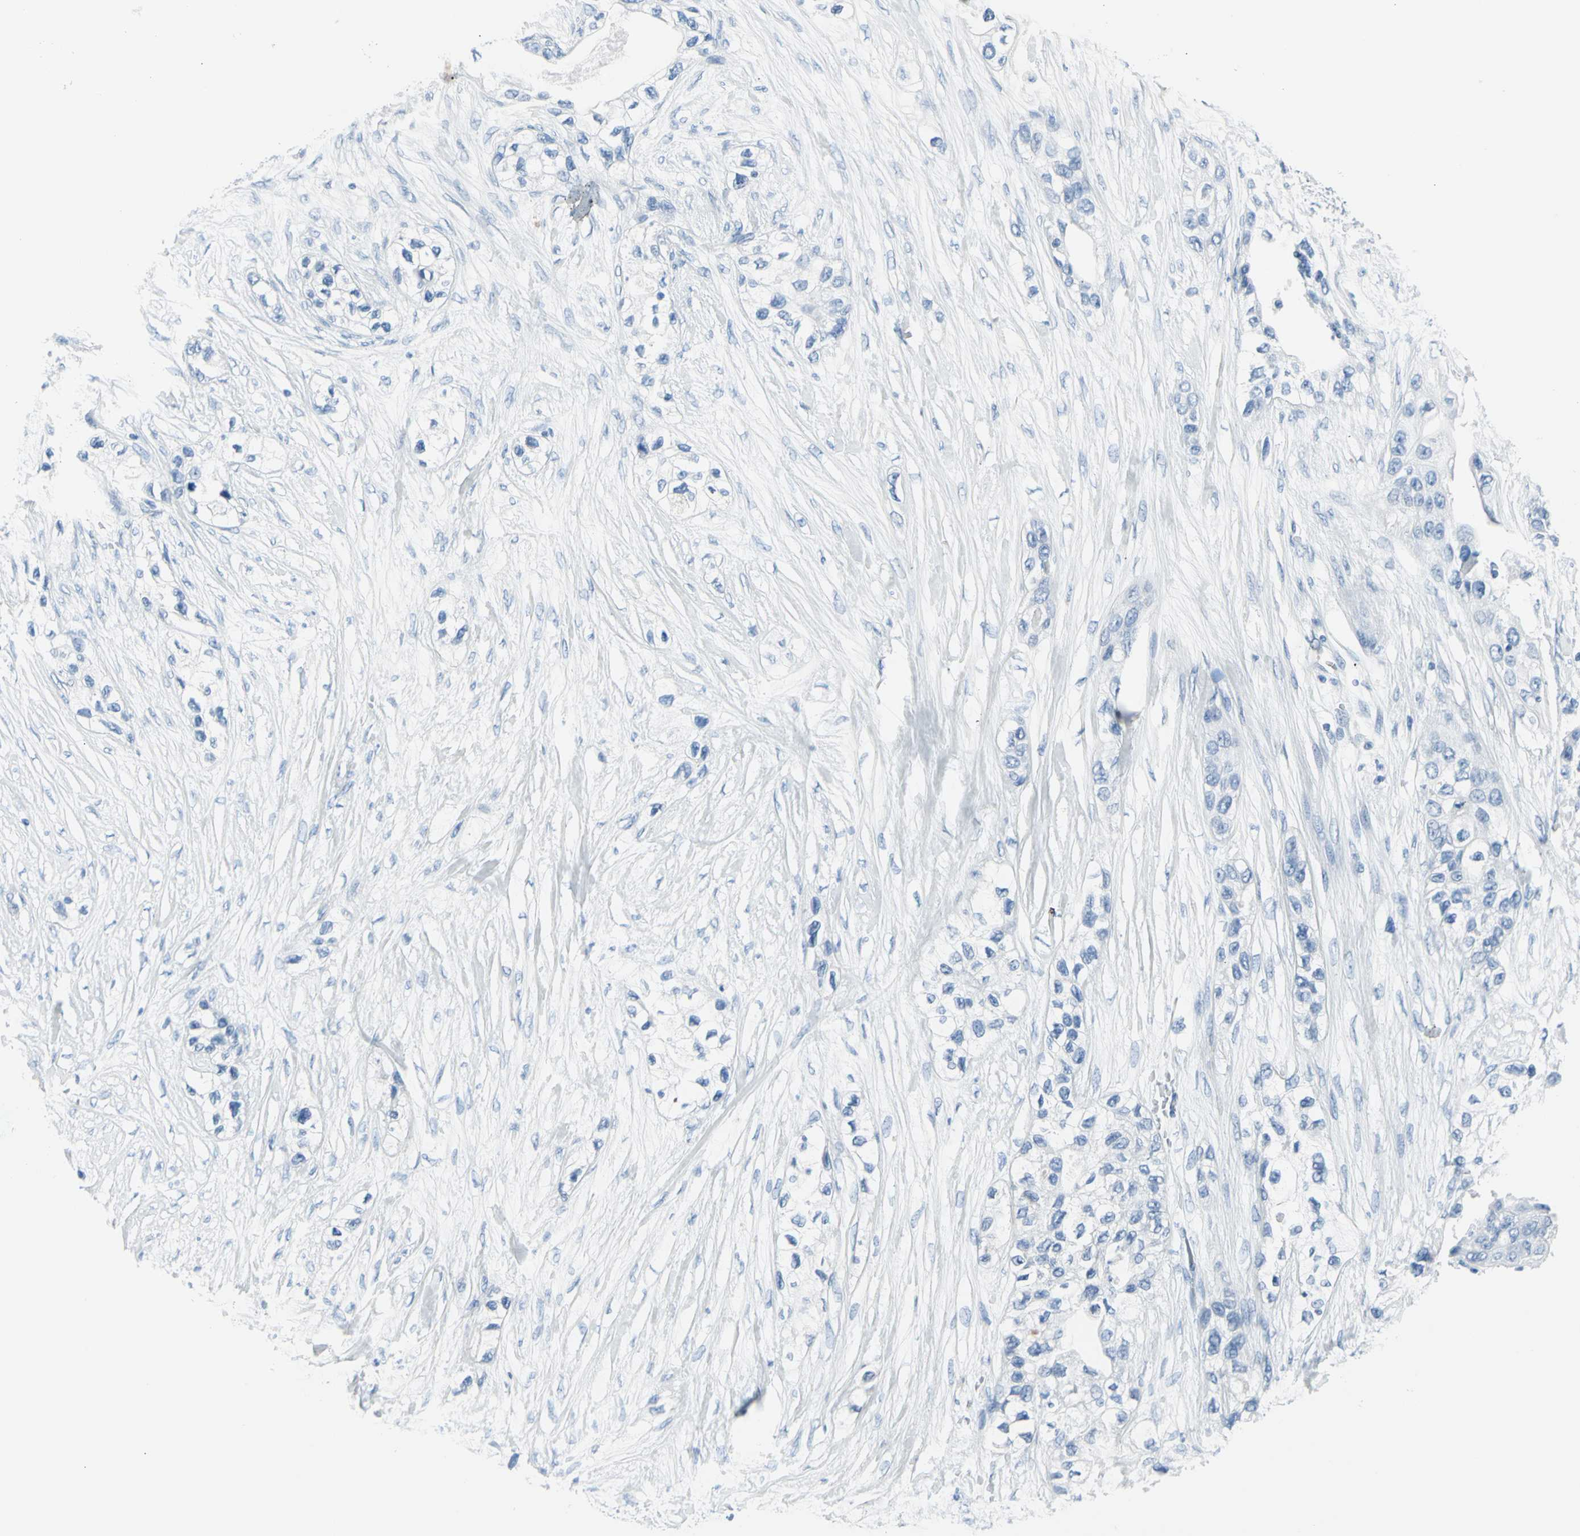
{"staining": {"intensity": "negative", "quantity": "none", "location": "none"}, "tissue": "pancreatic cancer", "cell_type": "Tumor cells", "image_type": "cancer", "snomed": [{"axis": "morphology", "description": "Adenocarcinoma, NOS"}, {"axis": "topography", "description": "Pancreas"}], "caption": "DAB immunohistochemical staining of pancreatic cancer shows no significant expression in tumor cells.", "gene": "TPO", "patient": {"sex": "female", "age": 70}}